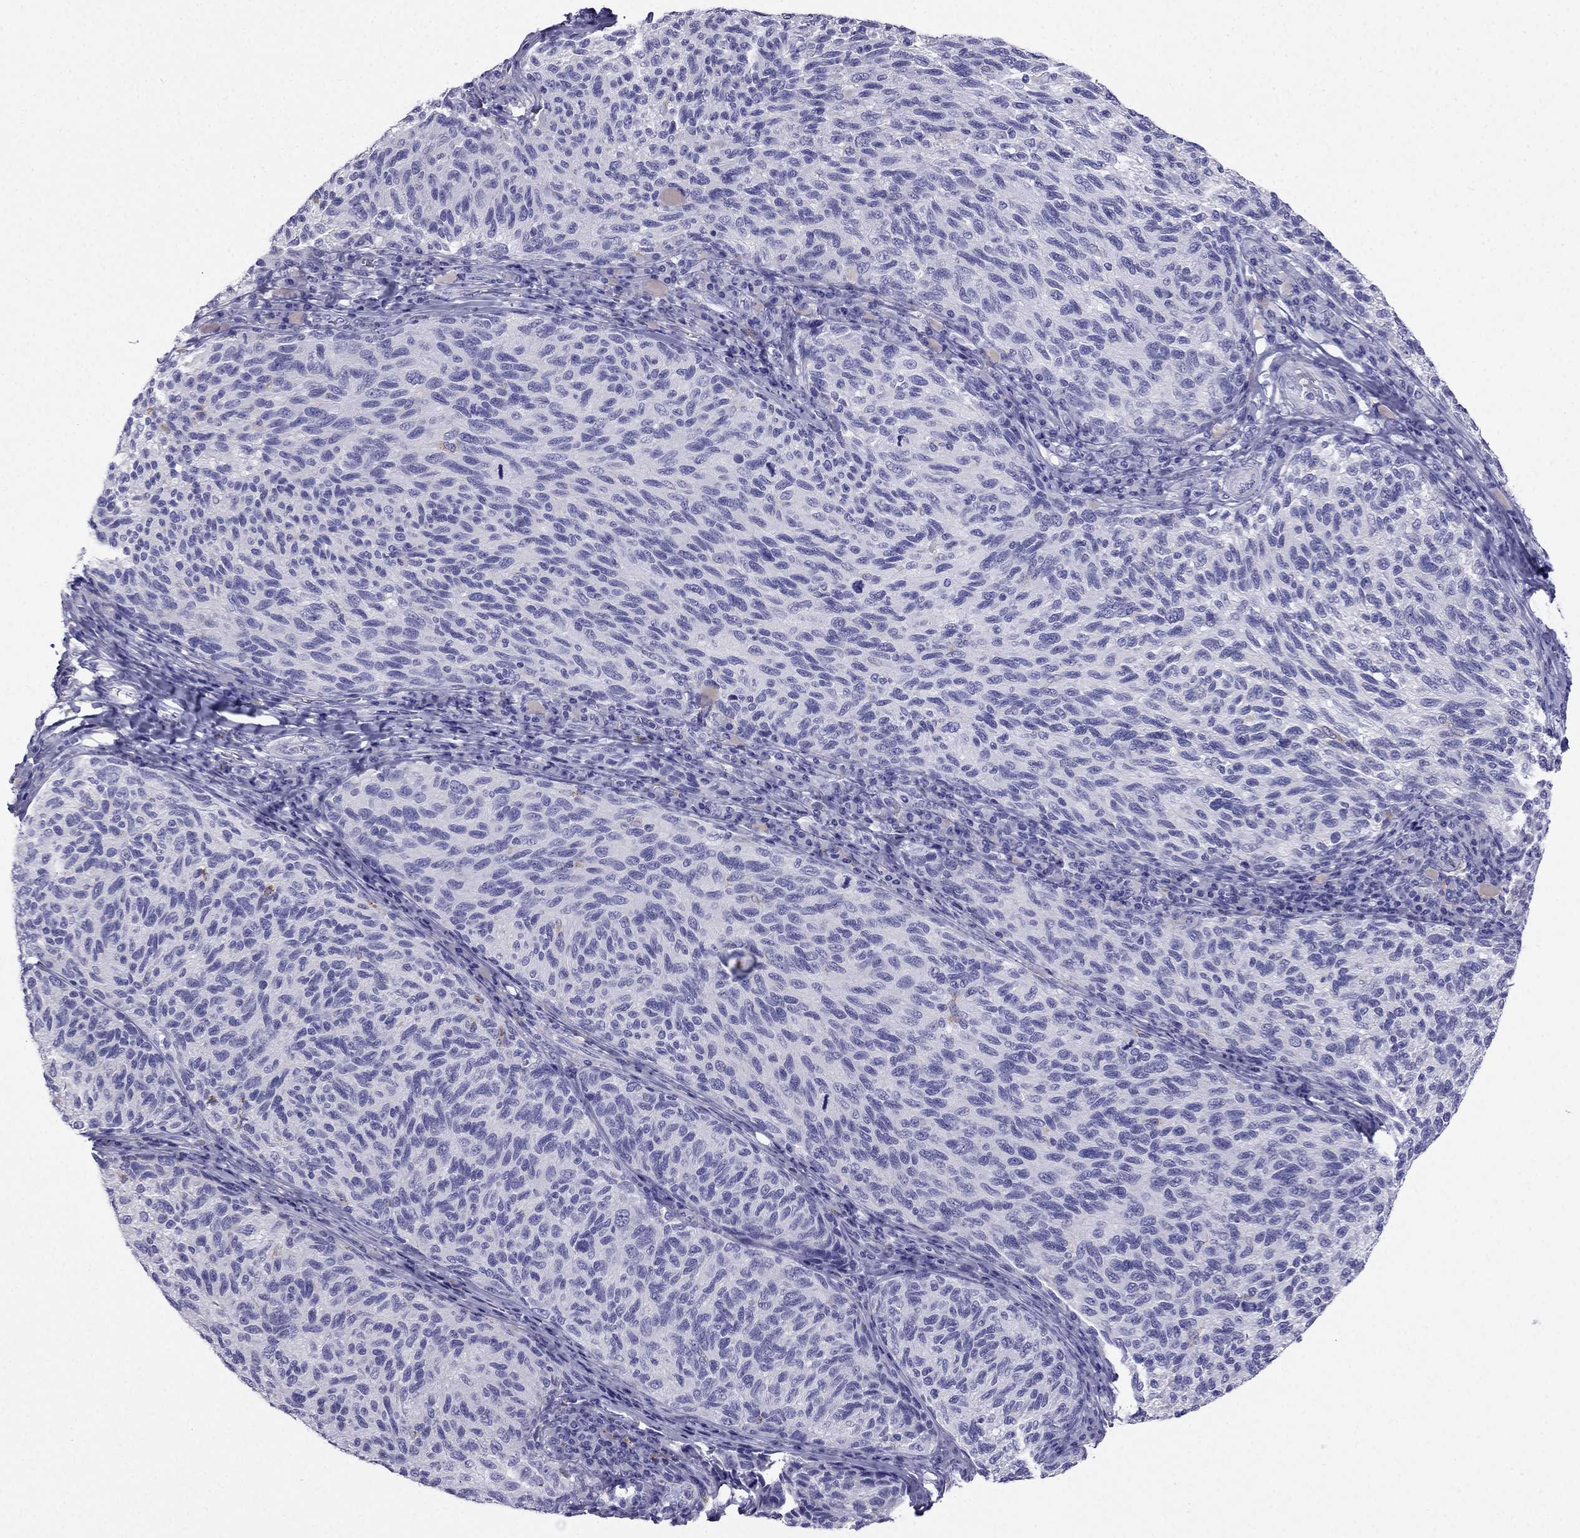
{"staining": {"intensity": "negative", "quantity": "none", "location": "none"}, "tissue": "melanoma", "cell_type": "Tumor cells", "image_type": "cancer", "snomed": [{"axis": "morphology", "description": "Malignant melanoma, NOS"}, {"axis": "topography", "description": "Skin"}], "caption": "Tumor cells are negative for brown protein staining in malignant melanoma.", "gene": "PTH", "patient": {"sex": "female", "age": 73}}